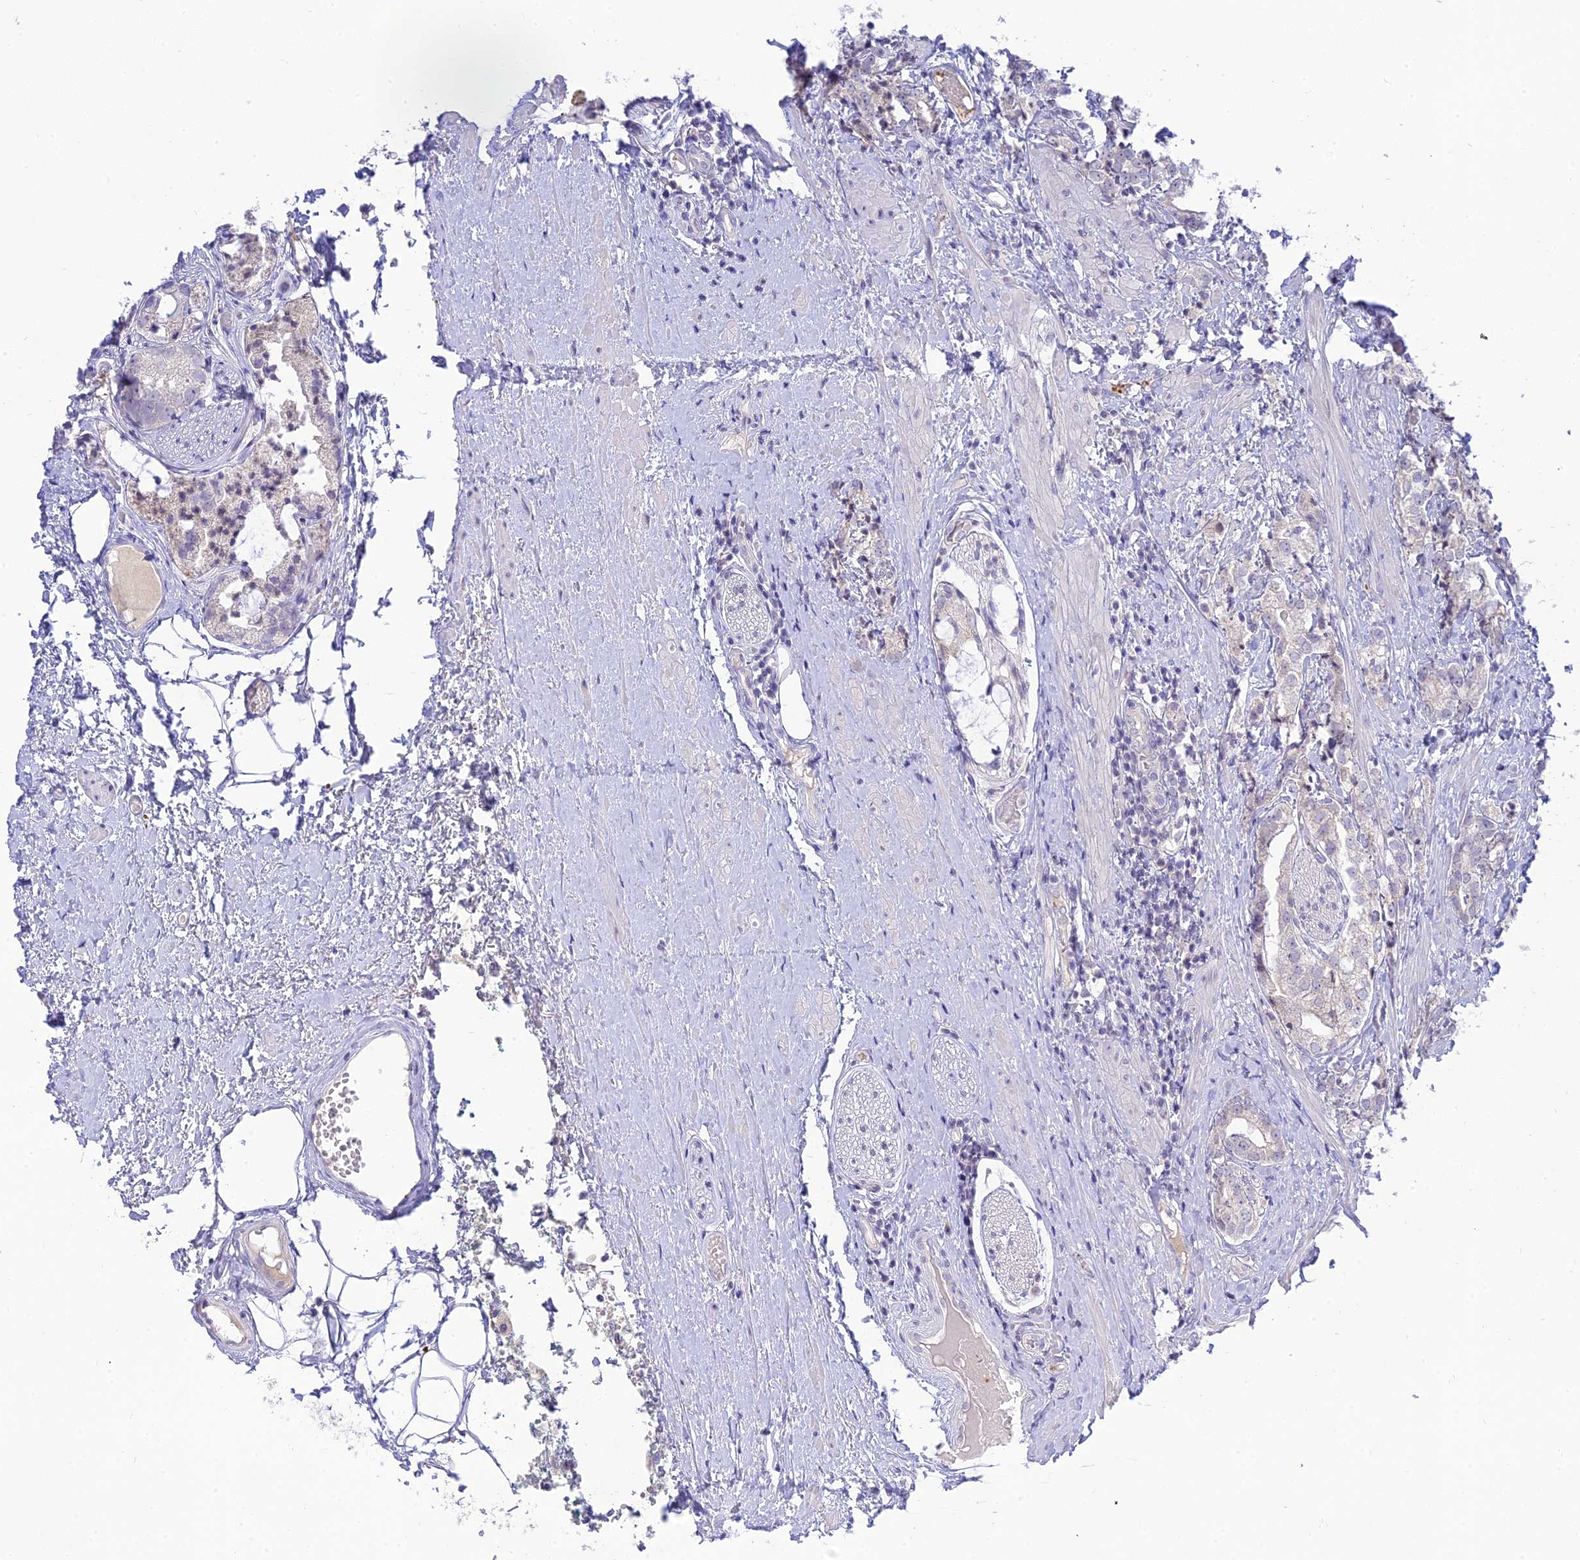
{"staining": {"intensity": "negative", "quantity": "none", "location": "none"}, "tissue": "prostate cancer", "cell_type": "Tumor cells", "image_type": "cancer", "snomed": [{"axis": "morphology", "description": "Adenocarcinoma, High grade"}, {"axis": "topography", "description": "Prostate"}], "caption": "There is no significant positivity in tumor cells of prostate cancer.", "gene": "TMEM40", "patient": {"sex": "male", "age": 69}}